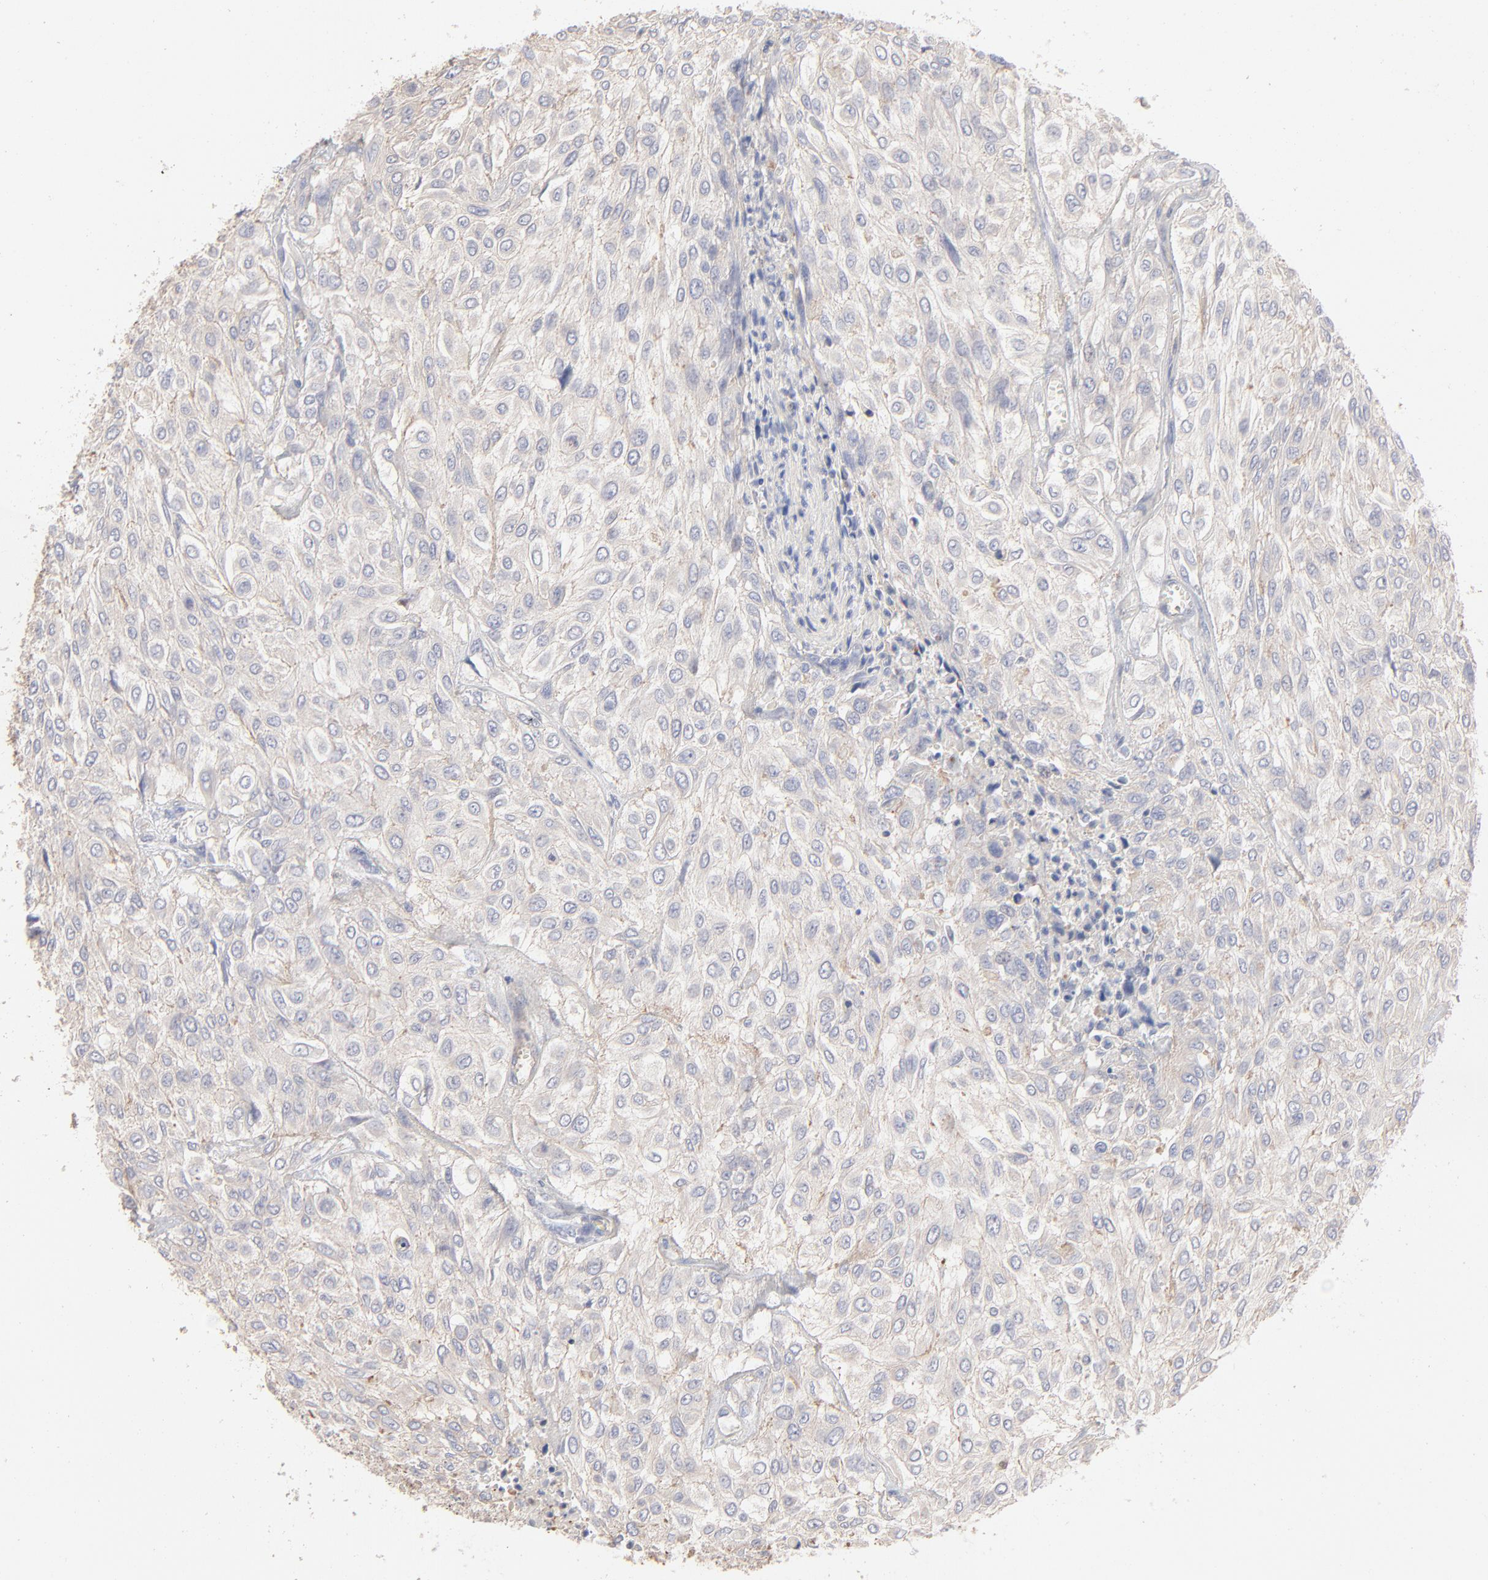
{"staining": {"intensity": "negative", "quantity": "none", "location": "none"}, "tissue": "urothelial cancer", "cell_type": "Tumor cells", "image_type": "cancer", "snomed": [{"axis": "morphology", "description": "Urothelial carcinoma, High grade"}, {"axis": "topography", "description": "Urinary bladder"}], "caption": "An immunohistochemistry (IHC) photomicrograph of high-grade urothelial carcinoma is shown. There is no staining in tumor cells of high-grade urothelial carcinoma. Brightfield microscopy of IHC stained with DAB (3,3'-diaminobenzidine) (brown) and hematoxylin (blue), captured at high magnification.", "gene": "ARHGEF6", "patient": {"sex": "male", "age": 57}}